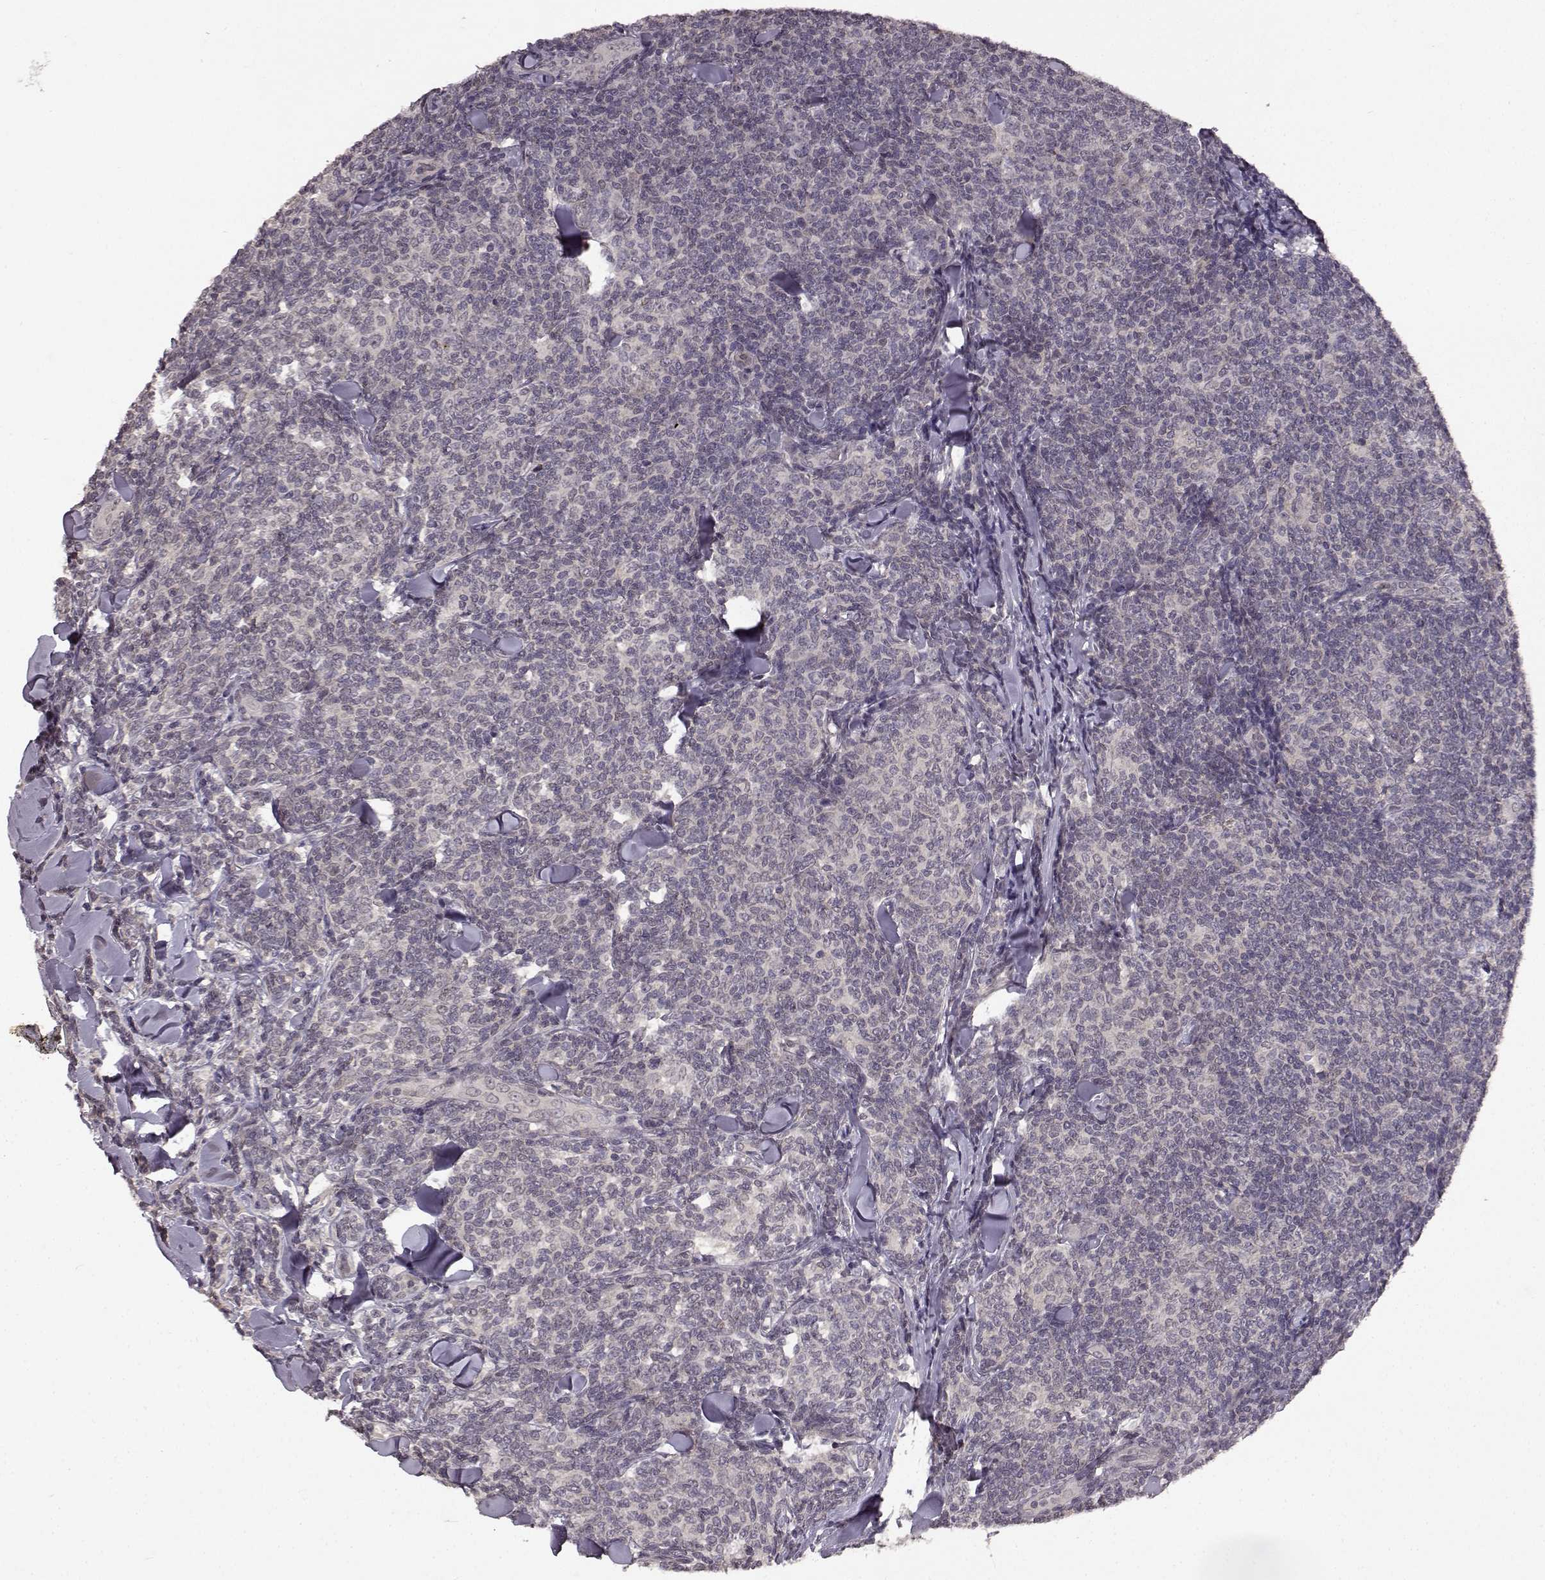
{"staining": {"intensity": "negative", "quantity": "none", "location": "none"}, "tissue": "lymphoma", "cell_type": "Tumor cells", "image_type": "cancer", "snomed": [{"axis": "morphology", "description": "Malignant lymphoma, non-Hodgkin's type, Low grade"}, {"axis": "topography", "description": "Lymph node"}], "caption": "This is a photomicrograph of IHC staining of malignant lymphoma, non-Hodgkin's type (low-grade), which shows no staining in tumor cells.", "gene": "NTRK2", "patient": {"sex": "female", "age": 56}}